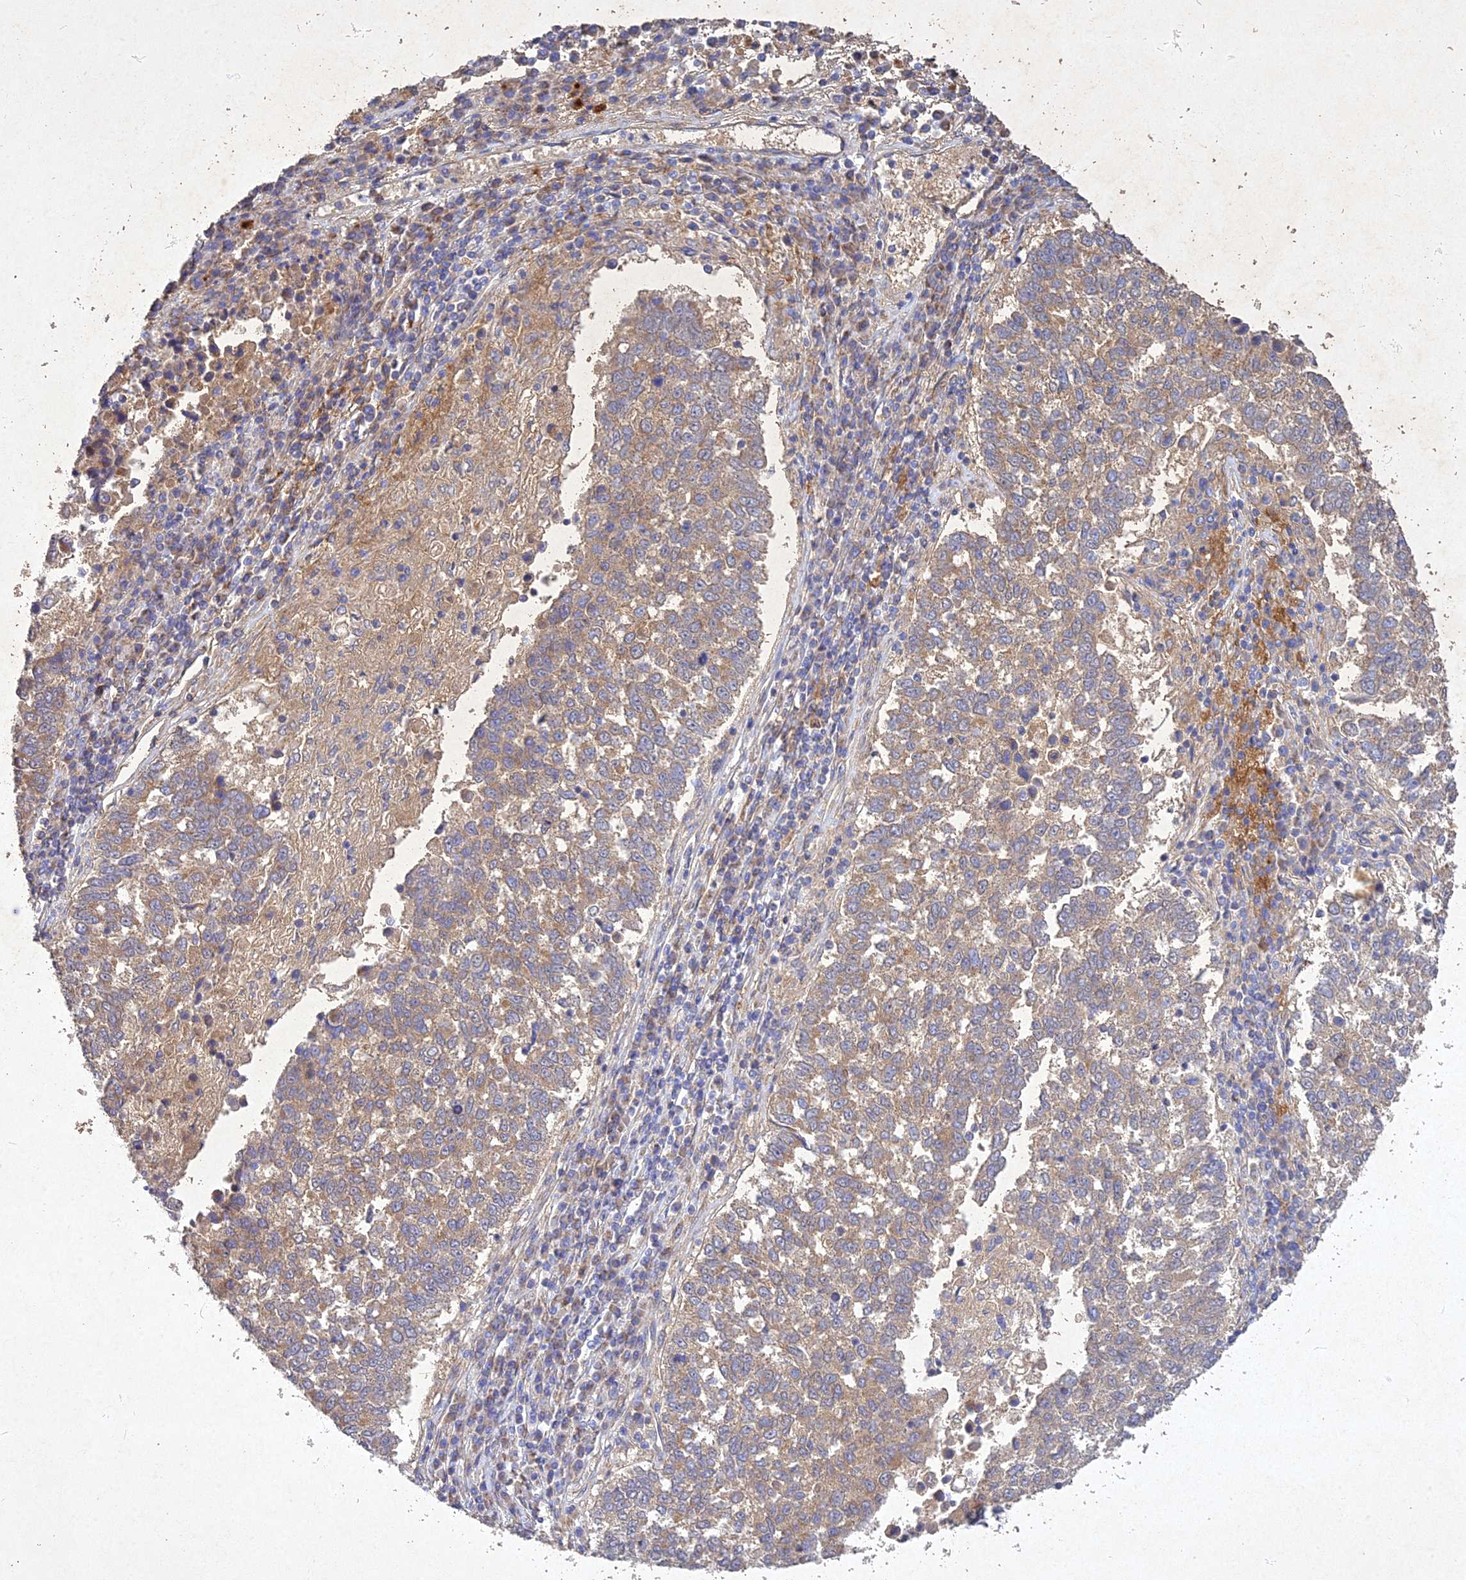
{"staining": {"intensity": "weak", "quantity": "25%-75%", "location": "cytoplasmic/membranous"}, "tissue": "lung cancer", "cell_type": "Tumor cells", "image_type": "cancer", "snomed": [{"axis": "morphology", "description": "Squamous cell carcinoma, NOS"}, {"axis": "topography", "description": "Lung"}], "caption": "Squamous cell carcinoma (lung) stained with DAB immunohistochemistry displays low levels of weak cytoplasmic/membranous positivity in about 25%-75% of tumor cells. The protein of interest is shown in brown color, while the nuclei are stained blue.", "gene": "NDUFV1", "patient": {"sex": "male", "age": 73}}